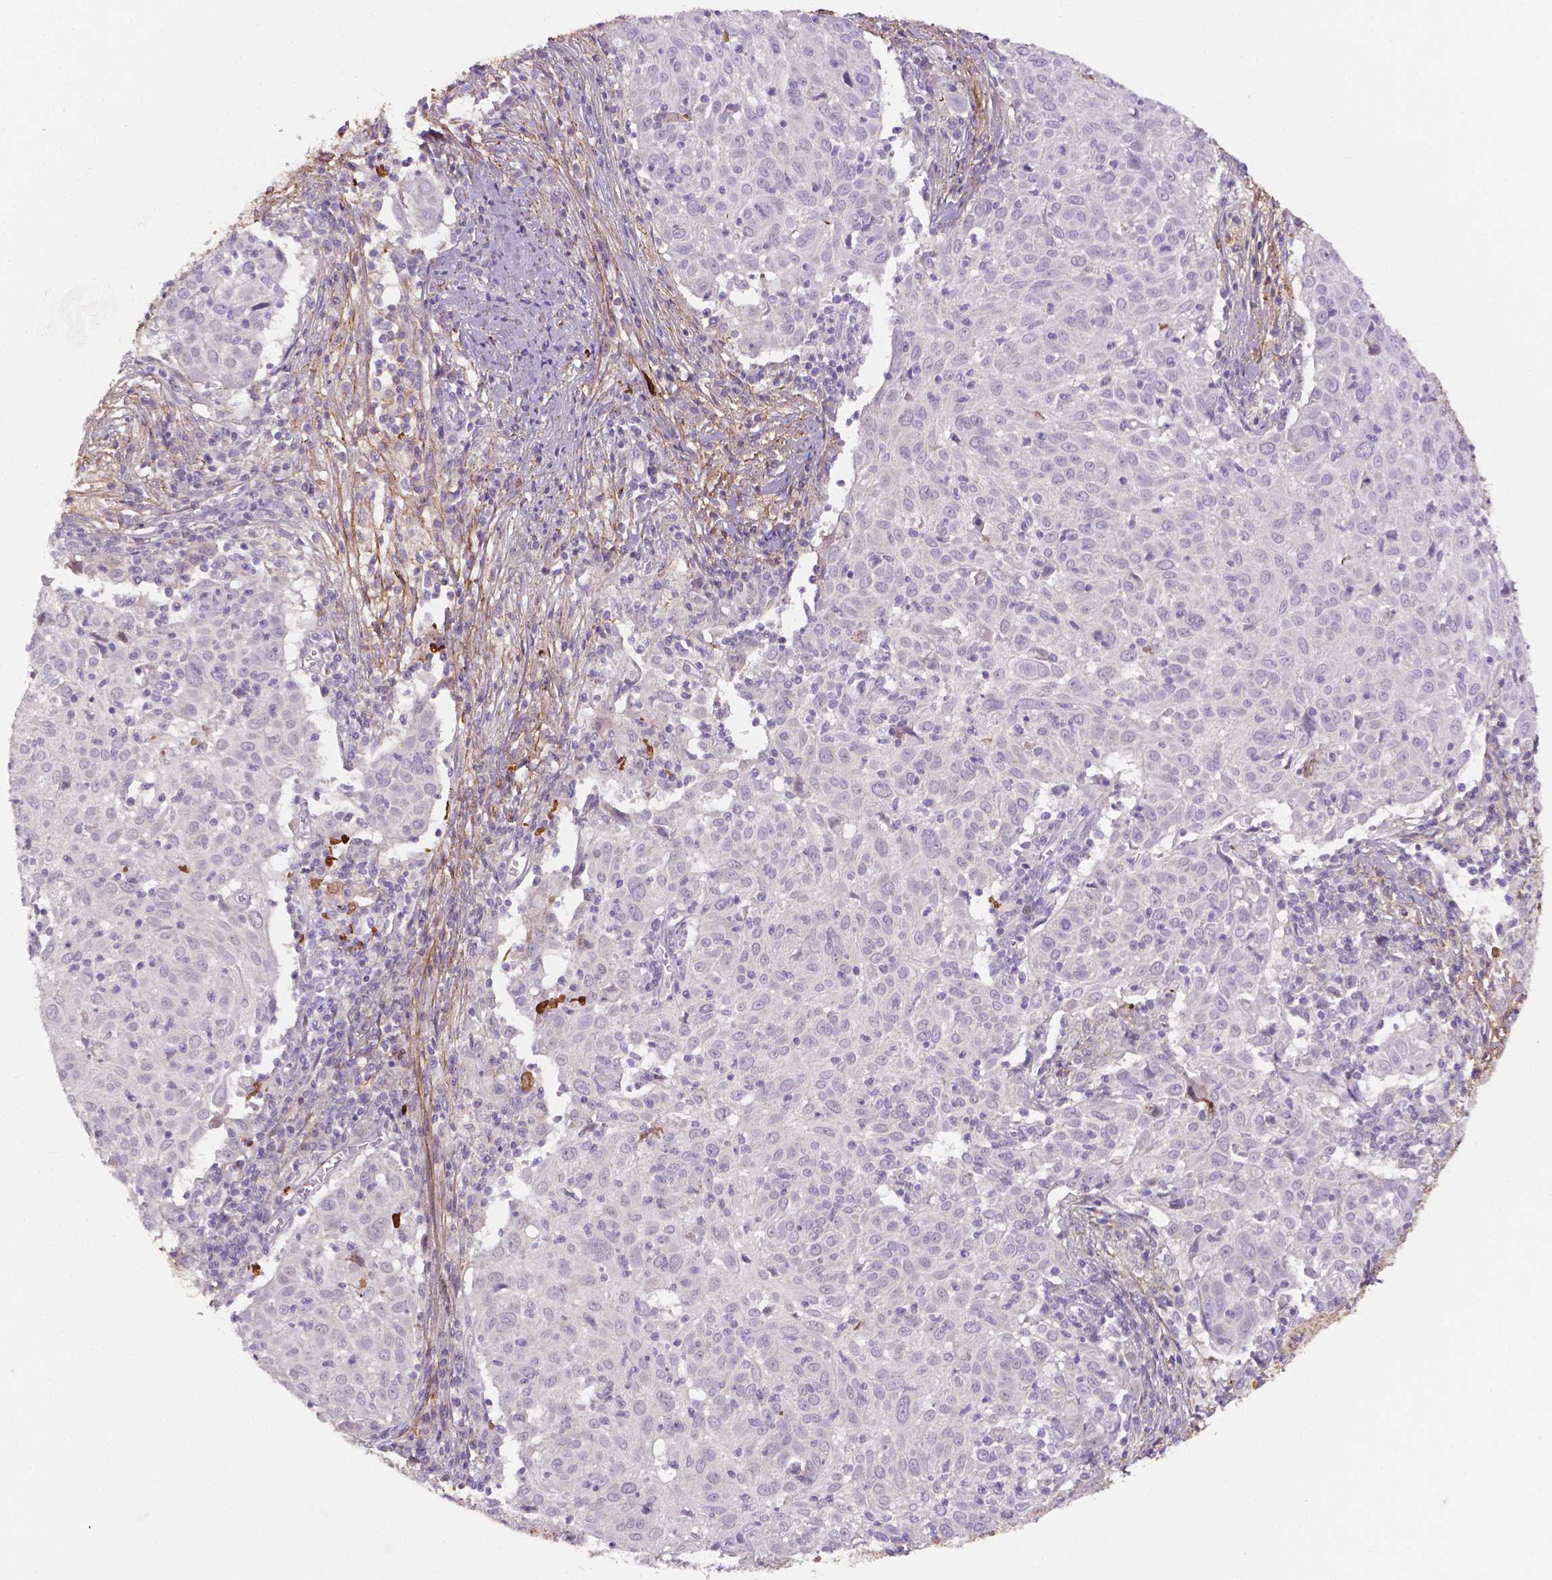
{"staining": {"intensity": "negative", "quantity": "none", "location": "none"}, "tissue": "cervical cancer", "cell_type": "Tumor cells", "image_type": "cancer", "snomed": [{"axis": "morphology", "description": "Squamous cell carcinoma, NOS"}, {"axis": "topography", "description": "Cervix"}], "caption": "Cervical cancer (squamous cell carcinoma) stained for a protein using IHC reveals no expression tumor cells.", "gene": "FBLN1", "patient": {"sex": "female", "age": 39}}